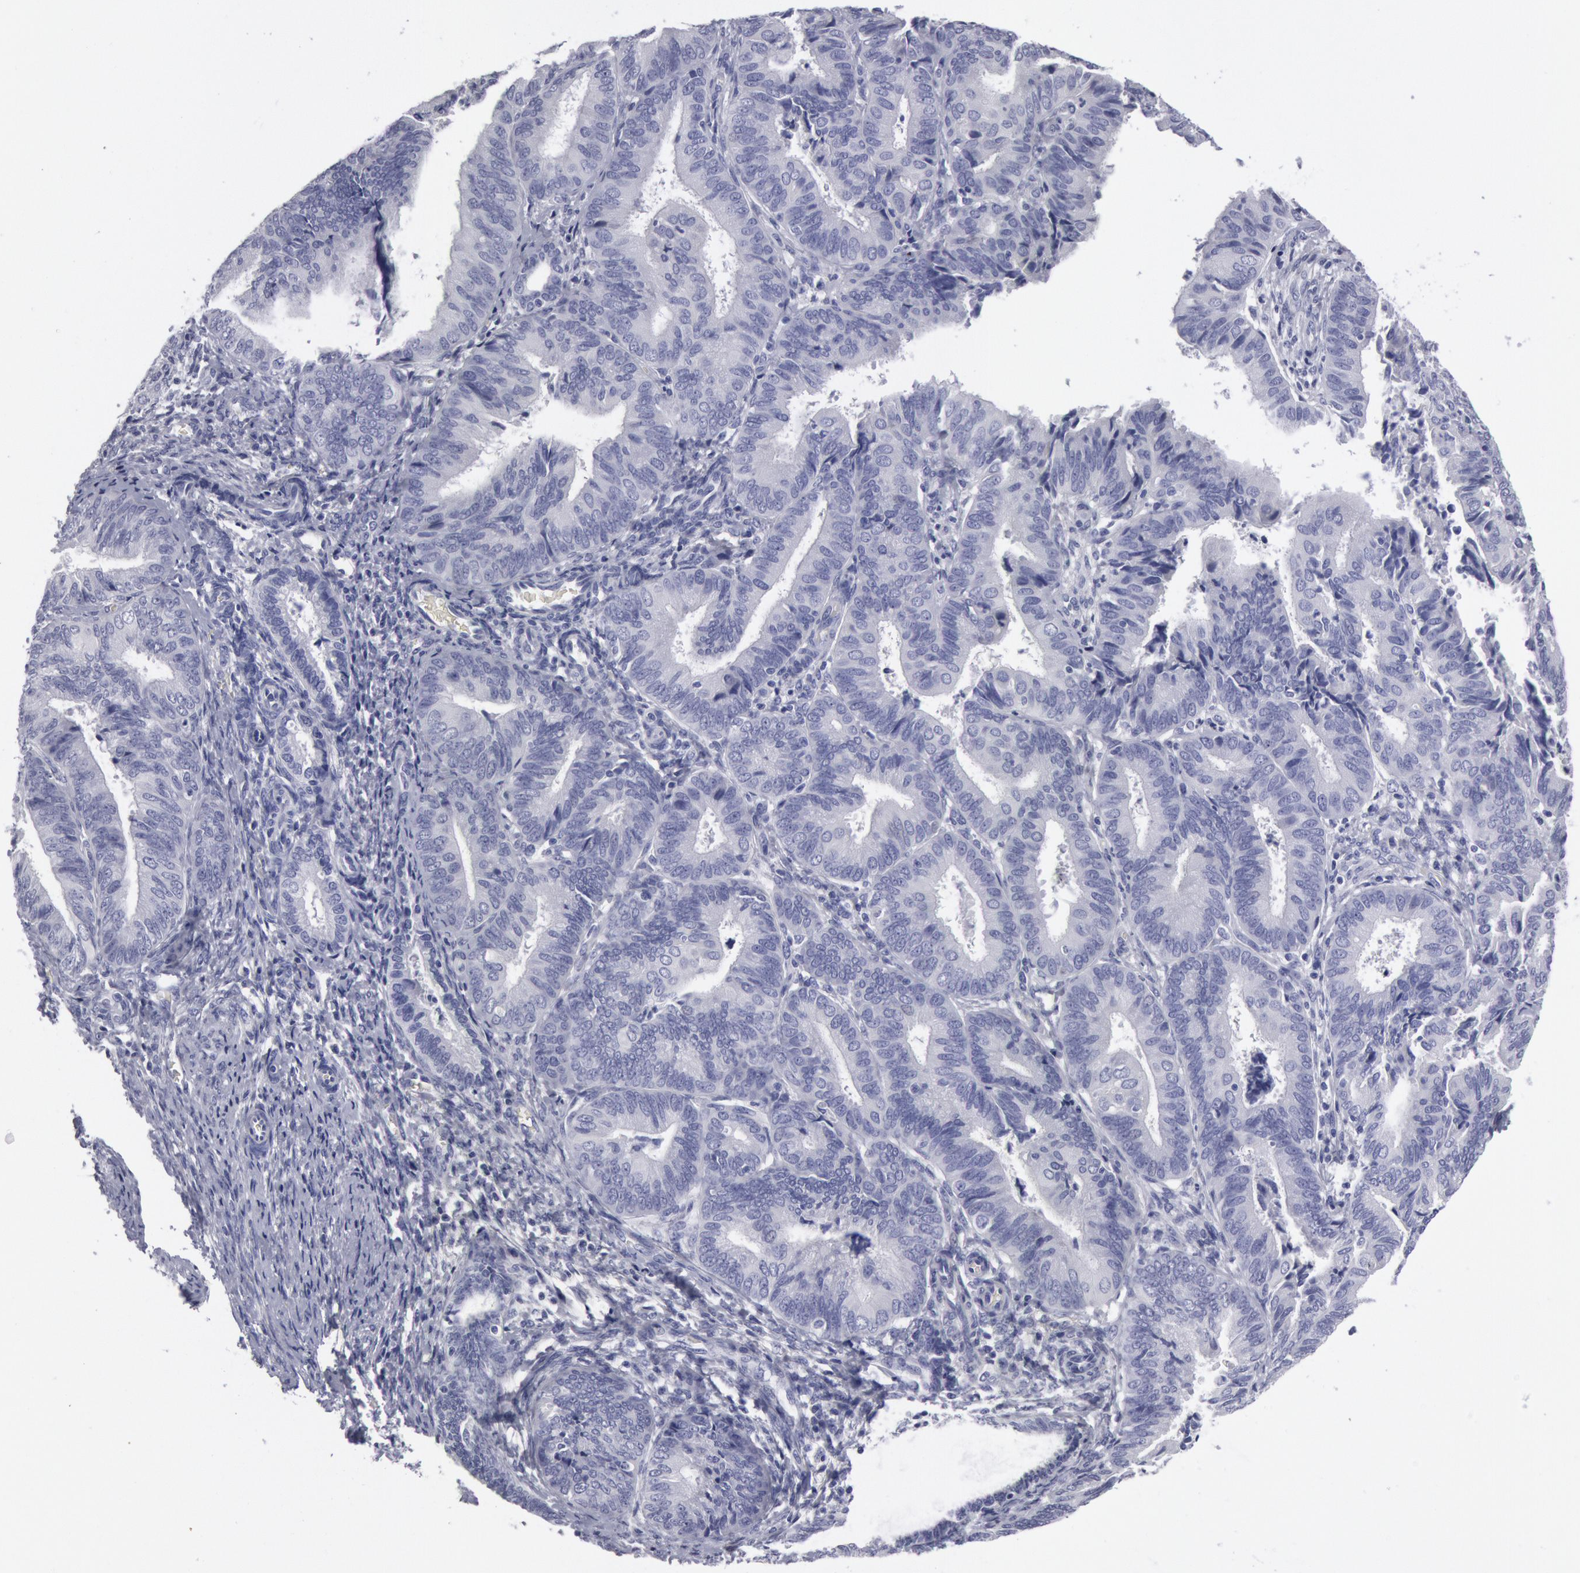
{"staining": {"intensity": "negative", "quantity": "none", "location": "none"}, "tissue": "endometrial cancer", "cell_type": "Tumor cells", "image_type": "cancer", "snomed": [{"axis": "morphology", "description": "Adenocarcinoma, NOS"}, {"axis": "topography", "description": "Endometrium"}], "caption": "Endometrial adenocarcinoma was stained to show a protein in brown. There is no significant positivity in tumor cells.", "gene": "FHL1", "patient": {"sex": "female", "age": 63}}